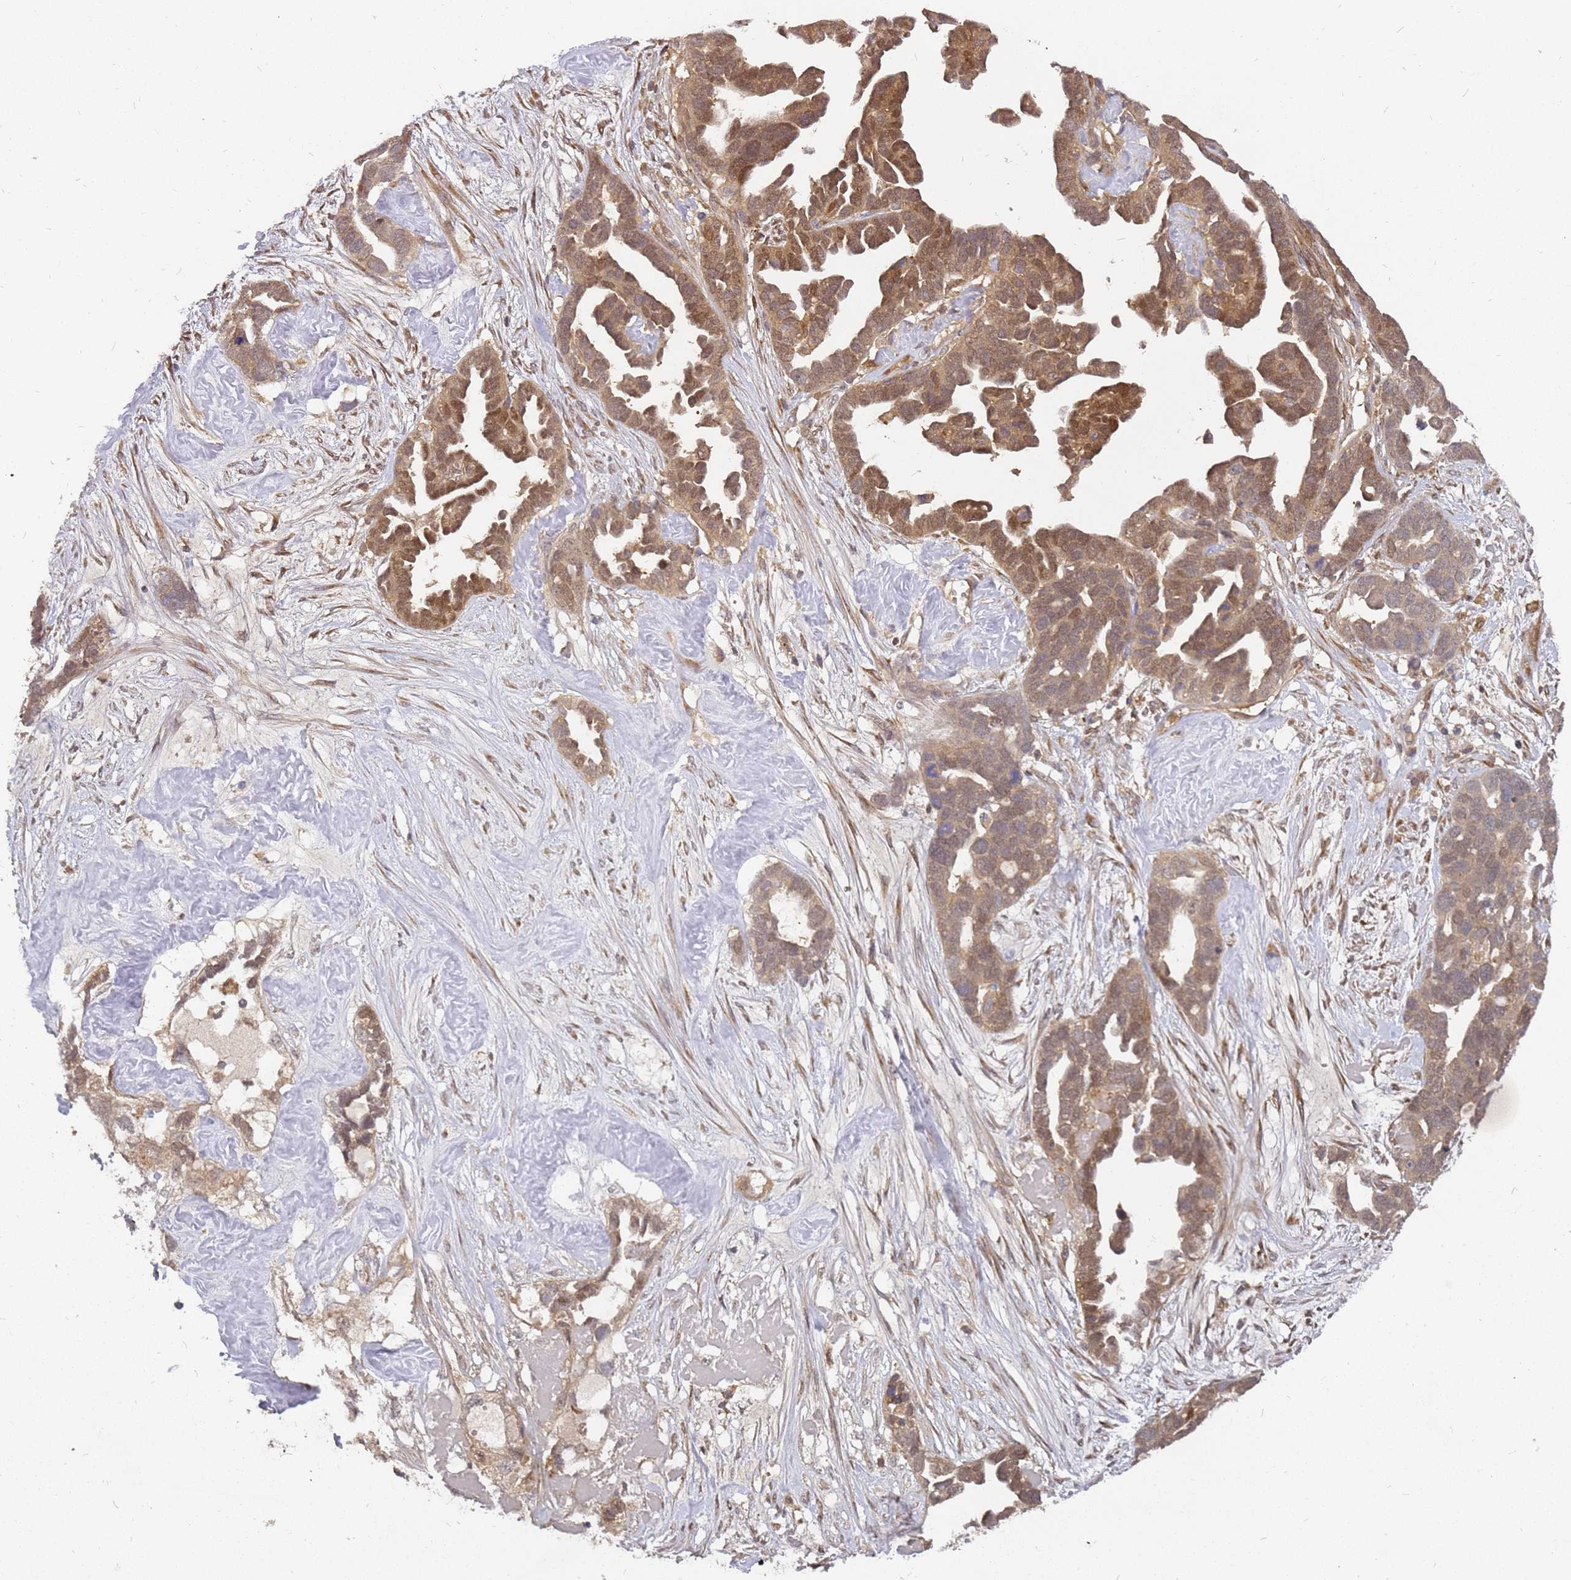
{"staining": {"intensity": "moderate", "quantity": ">75%", "location": "cytoplasmic/membranous,nuclear"}, "tissue": "ovarian cancer", "cell_type": "Tumor cells", "image_type": "cancer", "snomed": [{"axis": "morphology", "description": "Cystadenocarcinoma, serous, NOS"}, {"axis": "topography", "description": "Ovary"}], "caption": "Ovarian cancer (serous cystadenocarcinoma) tissue shows moderate cytoplasmic/membranous and nuclear staining in about >75% of tumor cells", "gene": "NUDT14", "patient": {"sex": "female", "age": 54}}